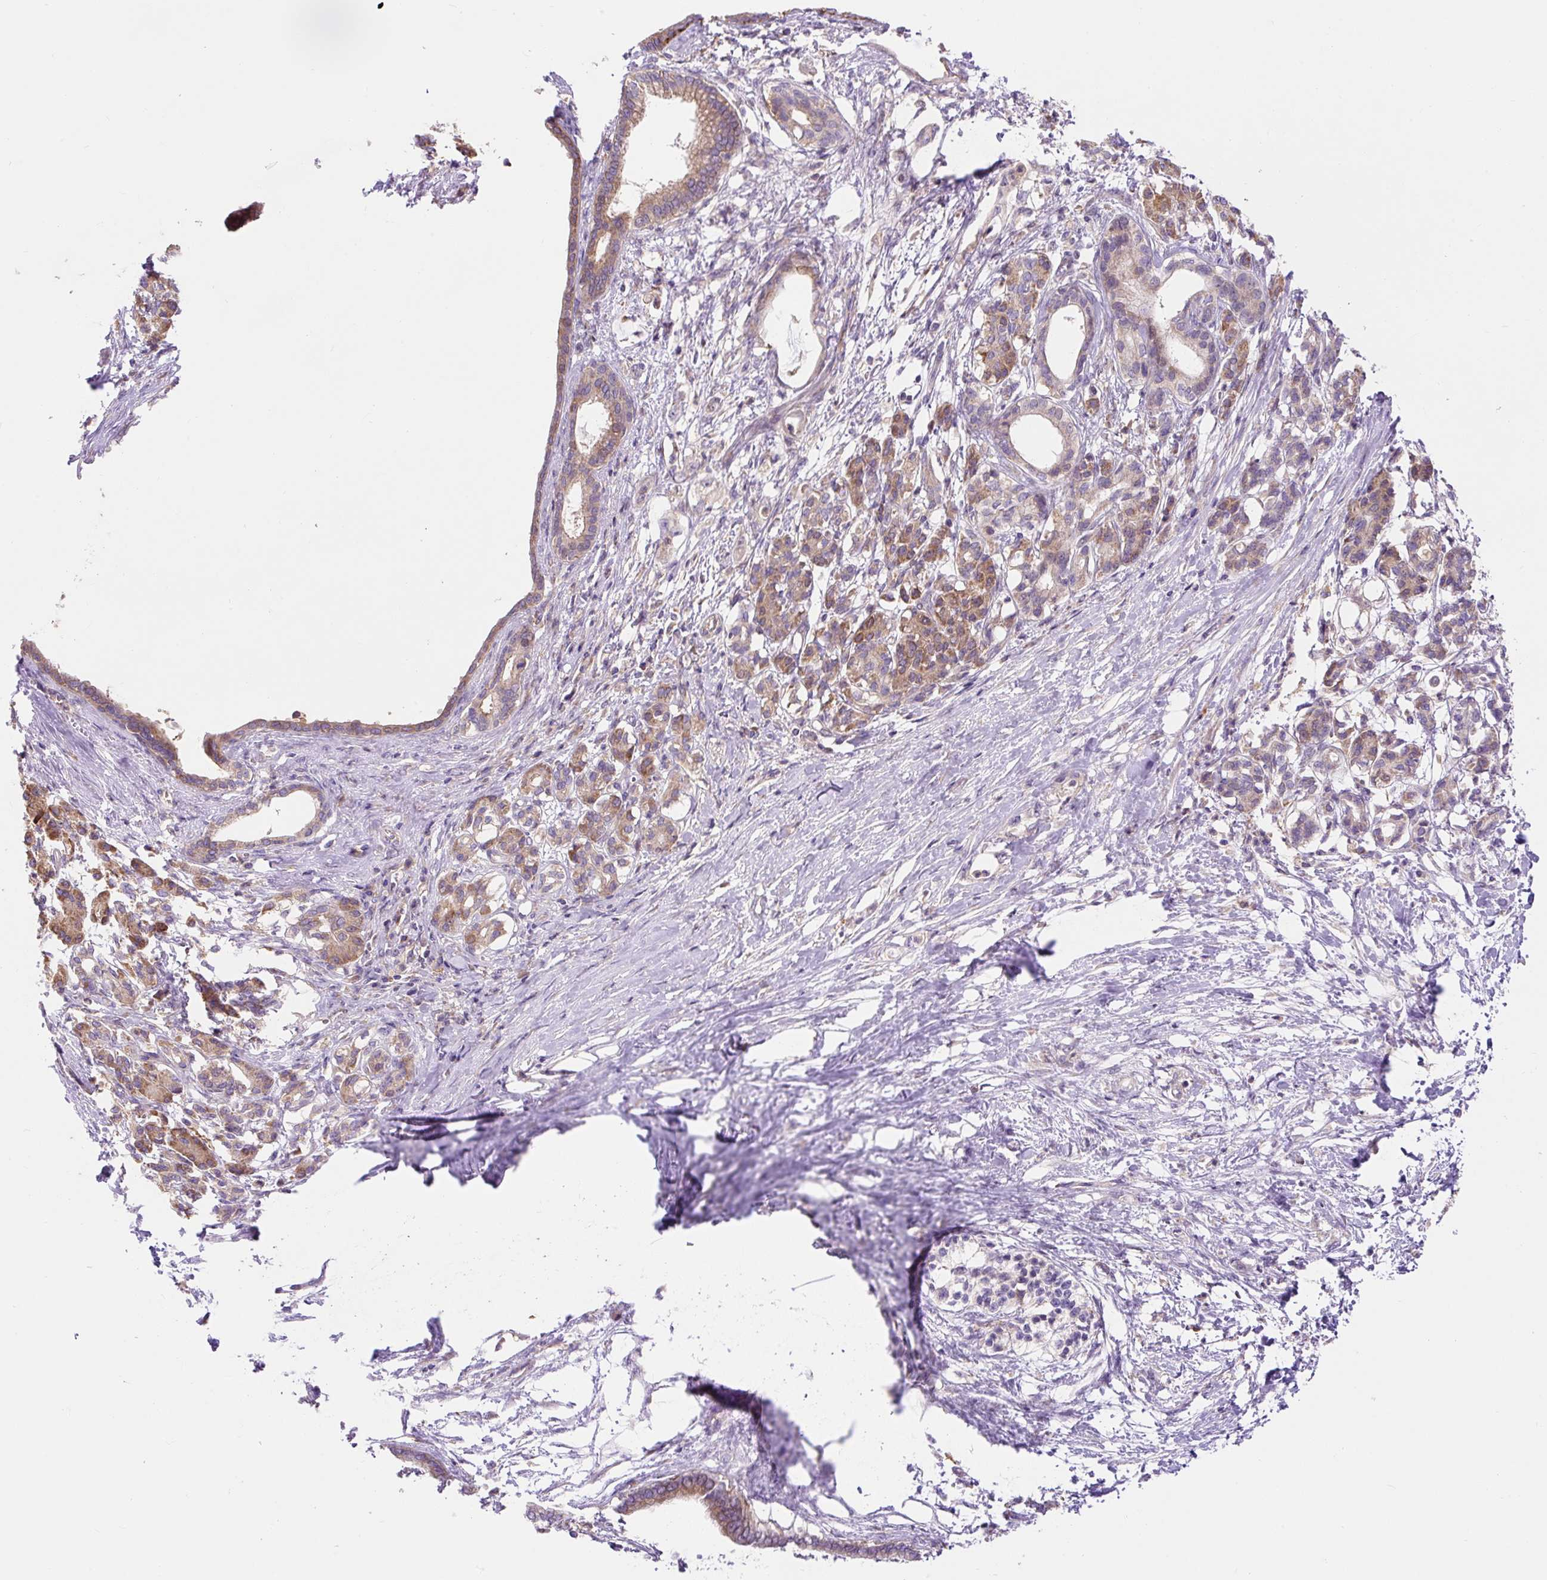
{"staining": {"intensity": "weak", "quantity": ">75%", "location": "cytoplasmic/membranous"}, "tissue": "pancreatic cancer", "cell_type": "Tumor cells", "image_type": "cancer", "snomed": [{"axis": "morphology", "description": "Adenocarcinoma, NOS"}, {"axis": "topography", "description": "Pancreas"}], "caption": "Protein analysis of pancreatic cancer tissue shows weak cytoplasmic/membranous positivity in approximately >75% of tumor cells. (Stains: DAB in brown, nuclei in blue, Microscopy: brightfield microscopy at high magnification).", "gene": "TRIAP1", "patient": {"sex": "female", "age": 55}}